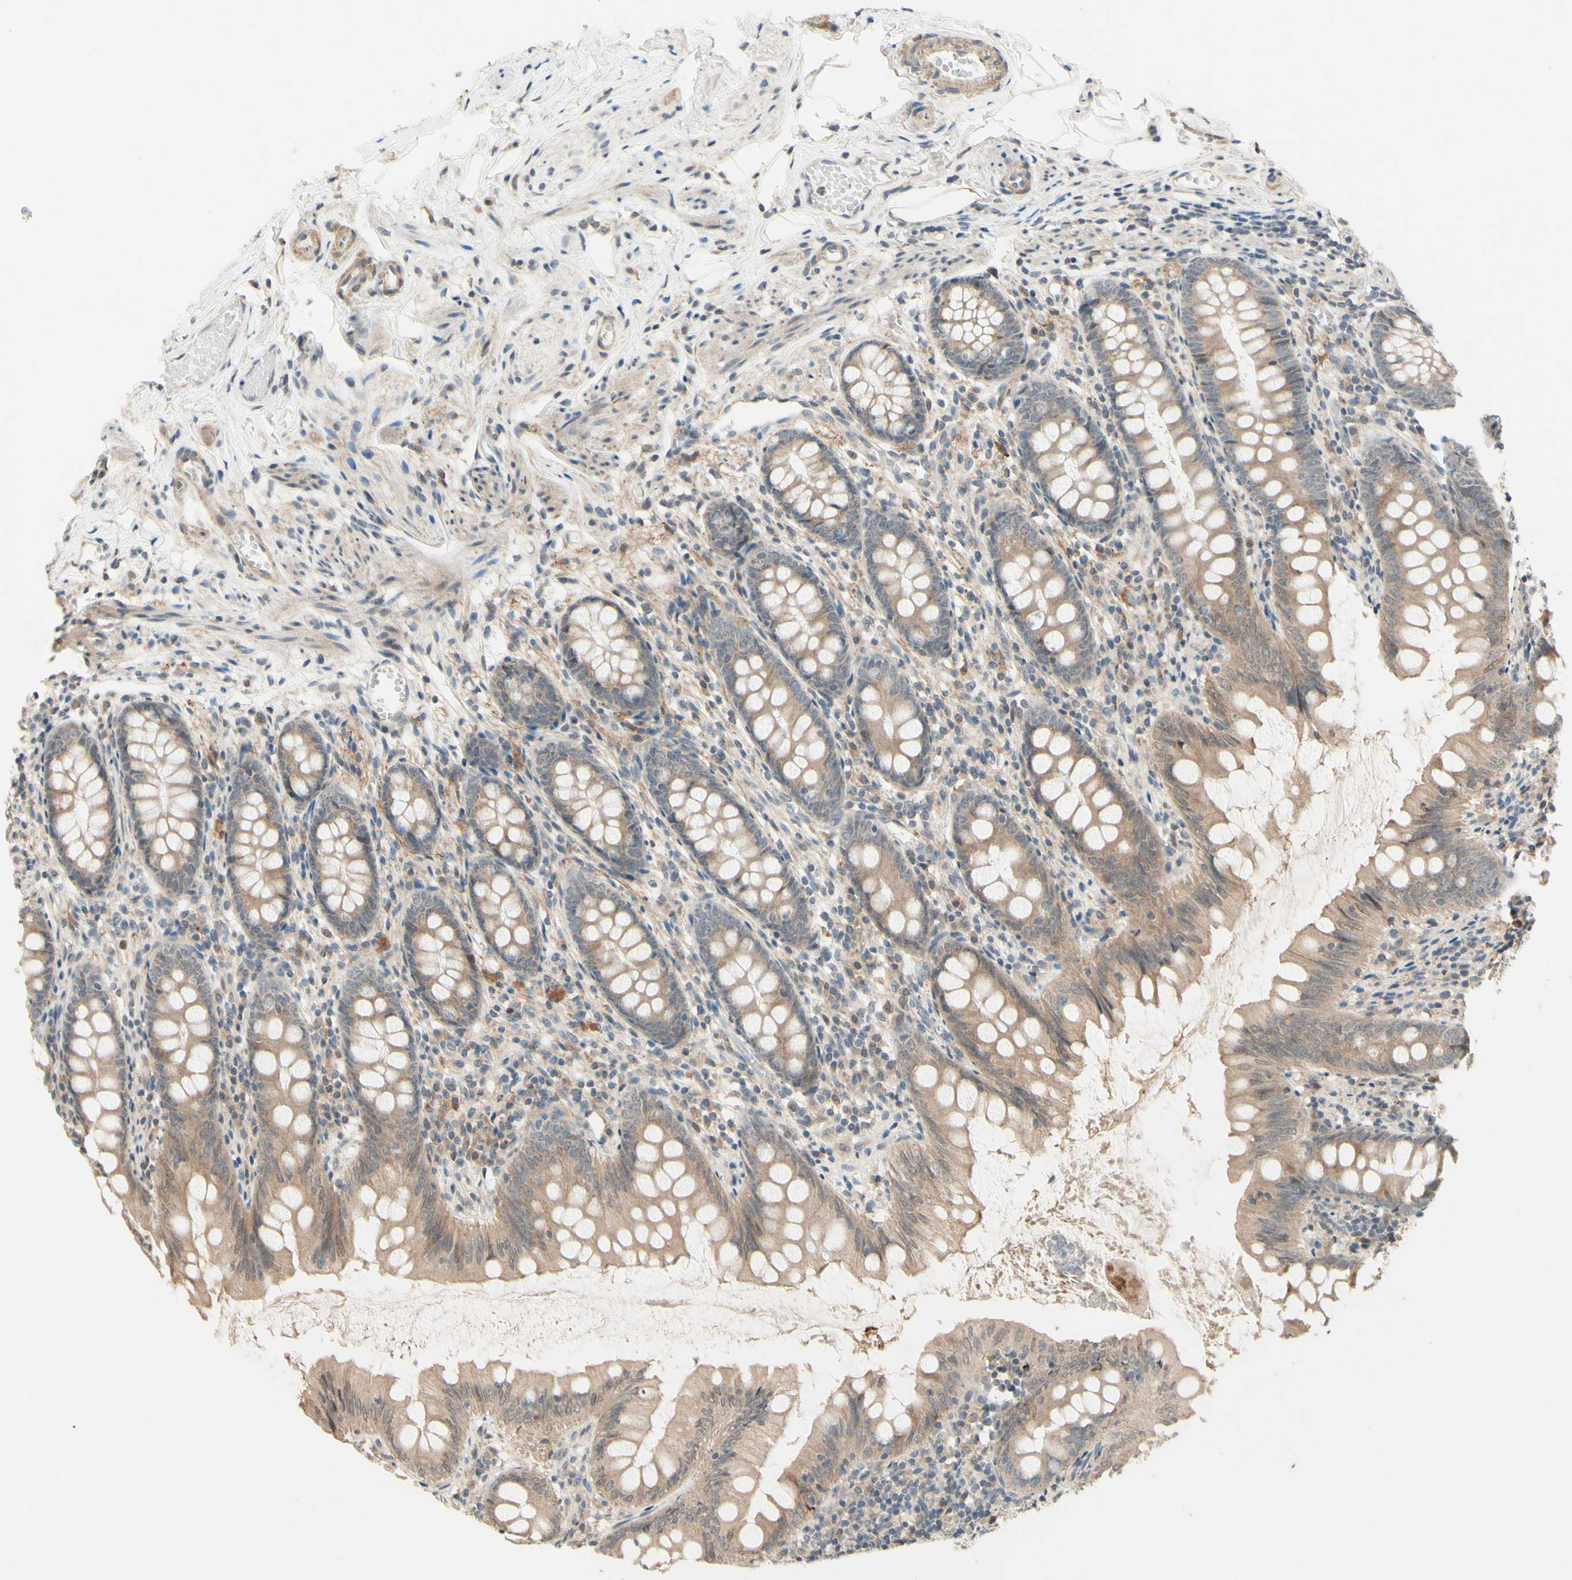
{"staining": {"intensity": "weak", "quantity": ">75%", "location": "cytoplasmic/membranous"}, "tissue": "appendix", "cell_type": "Glandular cells", "image_type": "normal", "snomed": [{"axis": "morphology", "description": "Normal tissue, NOS"}, {"axis": "topography", "description": "Appendix"}], "caption": "Normal appendix shows weak cytoplasmic/membranous staining in about >75% of glandular cells.", "gene": "ZW10", "patient": {"sex": "female", "age": 77}}